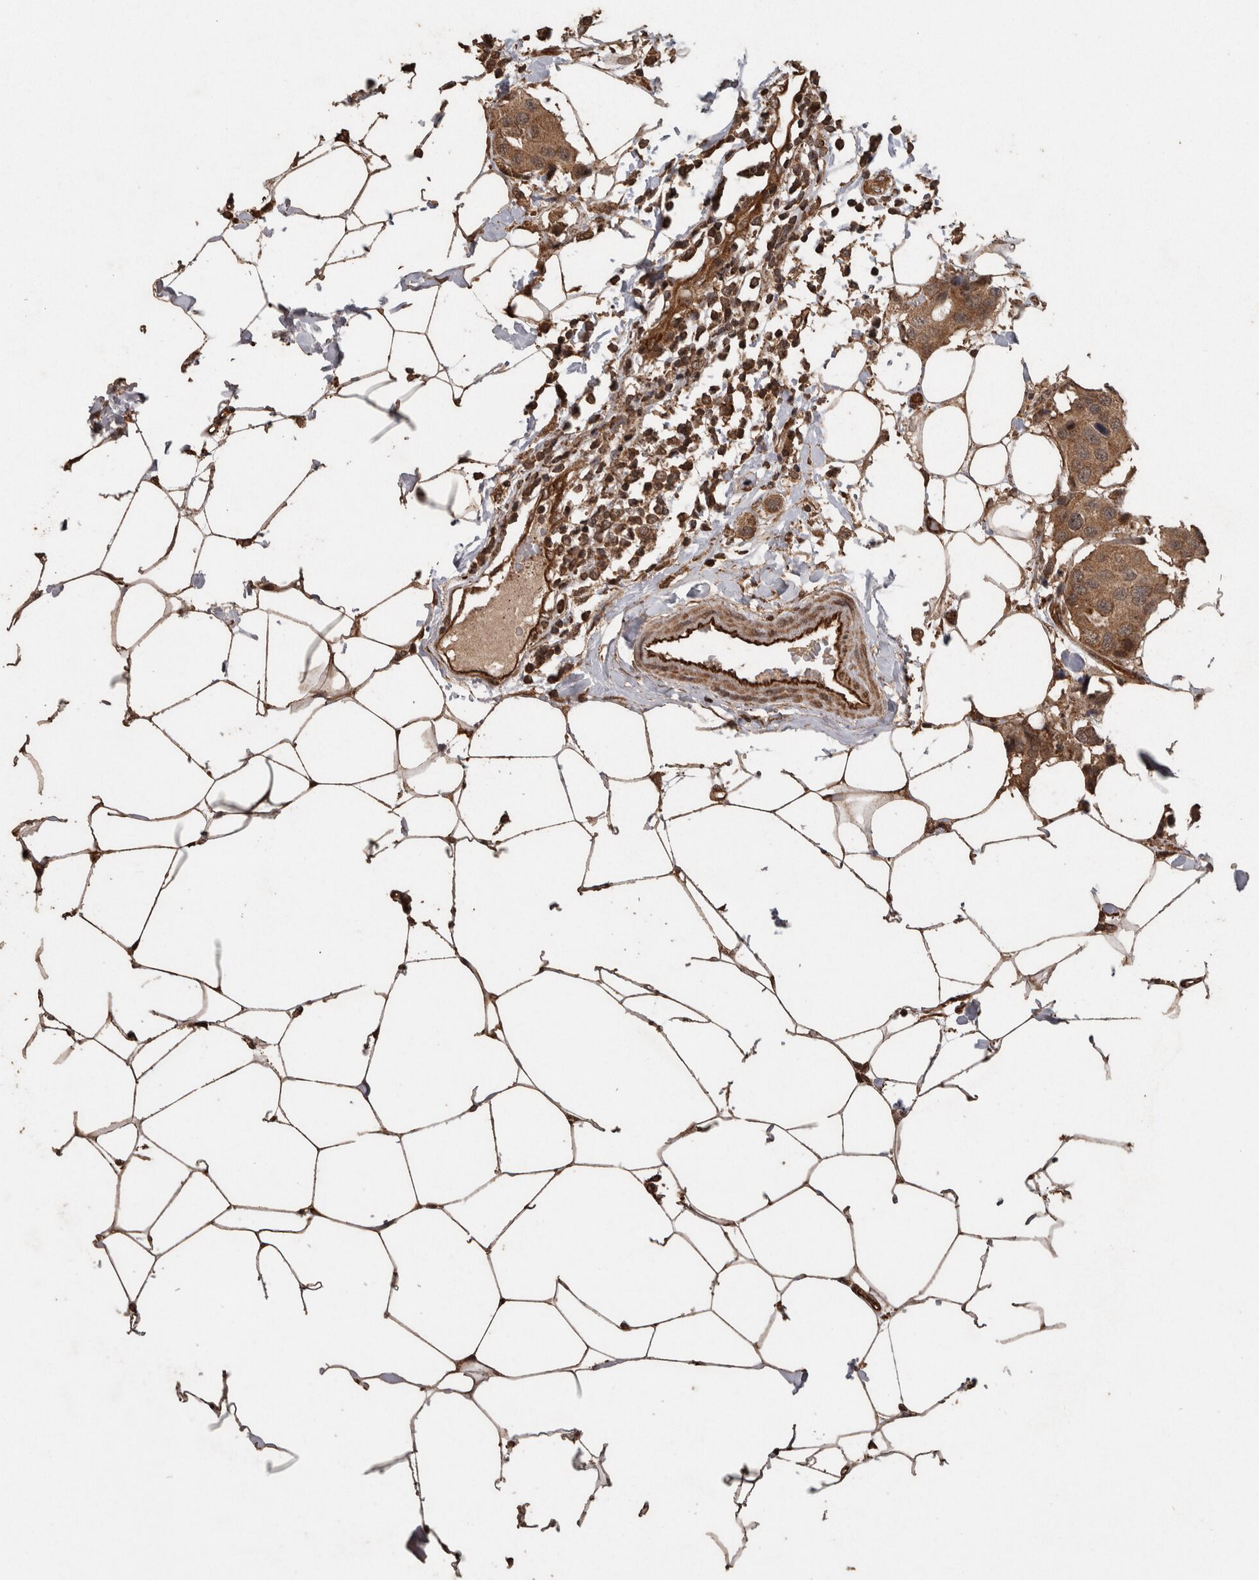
{"staining": {"intensity": "moderate", "quantity": ">75%", "location": "cytoplasmic/membranous"}, "tissue": "breast cancer", "cell_type": "Tumor cells", "image_type": "cancer", "snomed": [{"axis": "morphology", "description": "Normal tissue, NOS"}, {"axis": "morphology", "description": "Duct carcinoma"}, {"axis": "topography", "description": "Breast"}], "caption": "A histopathology image showing moderate cytoplasmic/membranous expression in approximately >75% of tumor cells in intraductal carcinoma (breast), as visualized by brown immunohistochemical staining.", "gene": "PINK1", "patient": {"sex": "female", "age": 39}}